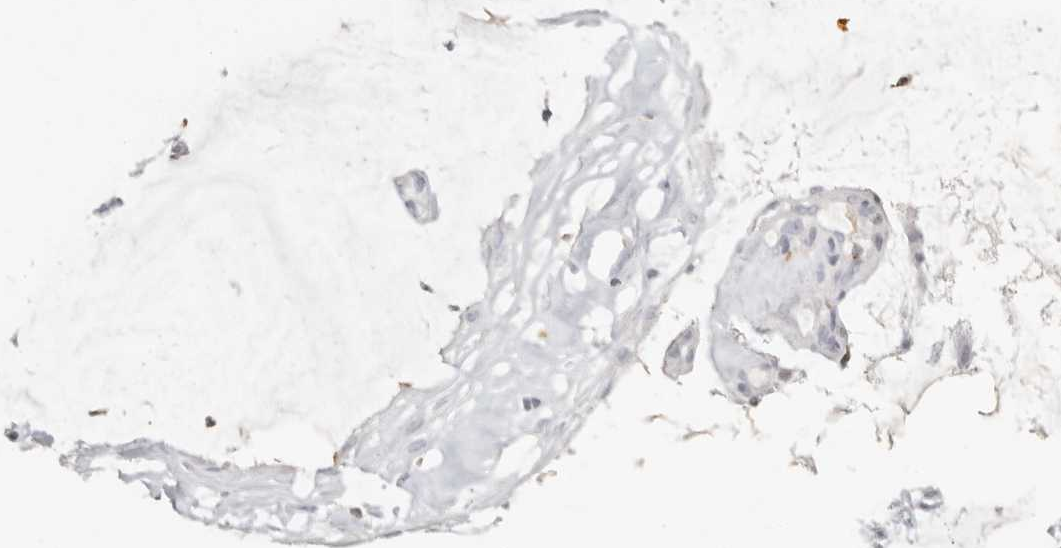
{"staining": {"intensity": "negative", "quantity": "none", "location": "none"}, "tissue": "ovarian cancer", "cell_type": "Tumor cells", "image_type": "cancer", "snomed": [{"axis": "morphology", "description": "Cystadenocarcinoma, mucinous, NOS"}, {"axis": "topography", "description": "Ovary"}], "caption": "Protein analysis of ovarian mucinous cystadenocarcinoma shows no significant staining in tumor cells.", "gene": "RNASET2", "patient": {"sex": "female", "age": 39}}